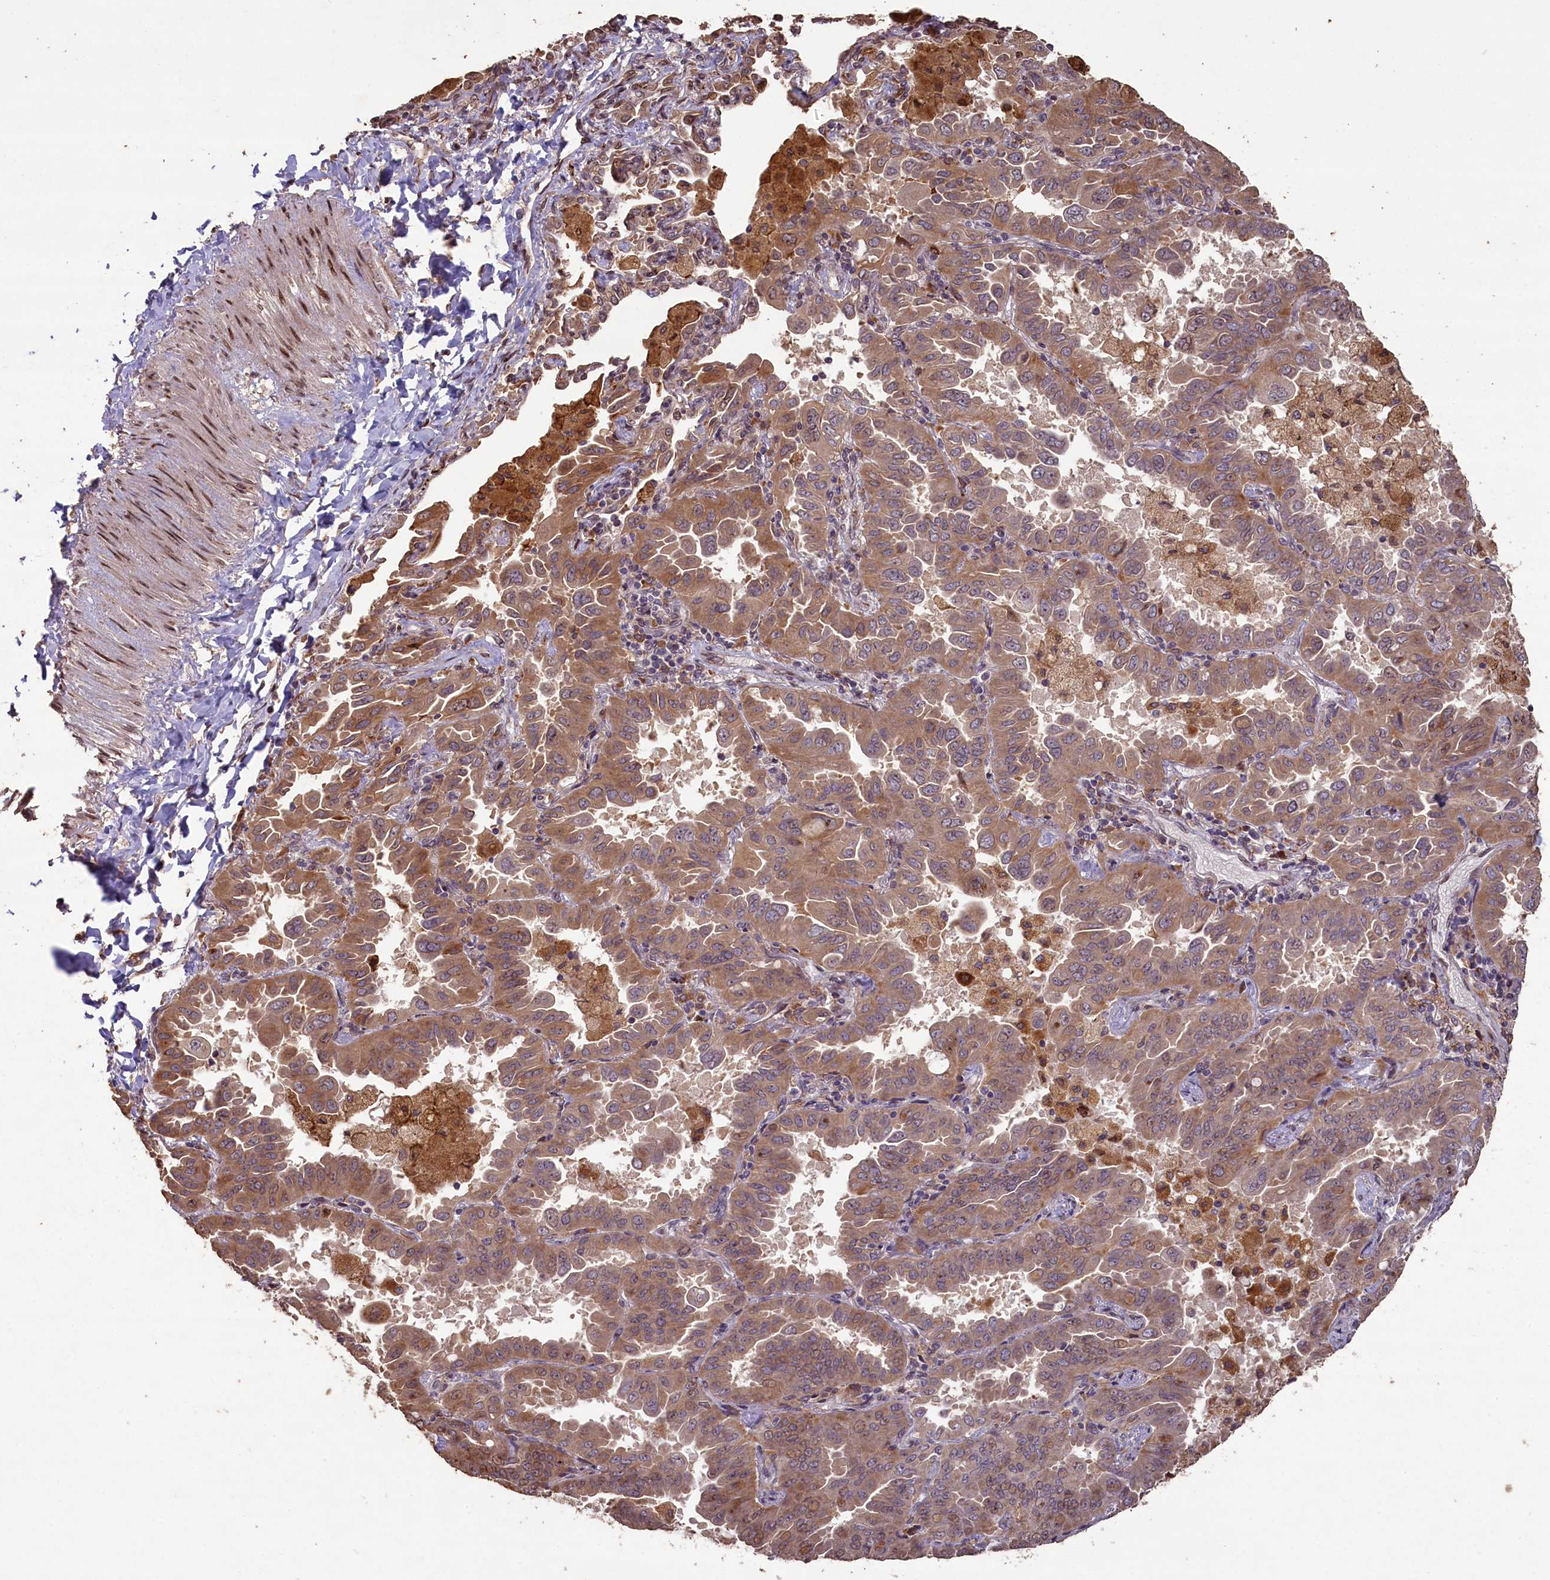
{"staining": {"intensity": "moderate", "quantity": ">75%", "location": "cytoplasmic/membranous,nuclear"}, "tissue": "lung cancer", "cell_type": "Tumor cells", "image_type": "cancer", "snomed": [{"axis": "morphology", "description": "Adenocarcinoma, NOS"}, {"axis": "topography", "description": "Lung"}], "caption": "Tumor cells demonstrate moderate cytoplasmic/membranous and nuclear staining in about >75% of cells in lung cancer (adenocarcinoma).", "gene": "SLC38A7", "patient": {"sex": "male", "age": 64}}